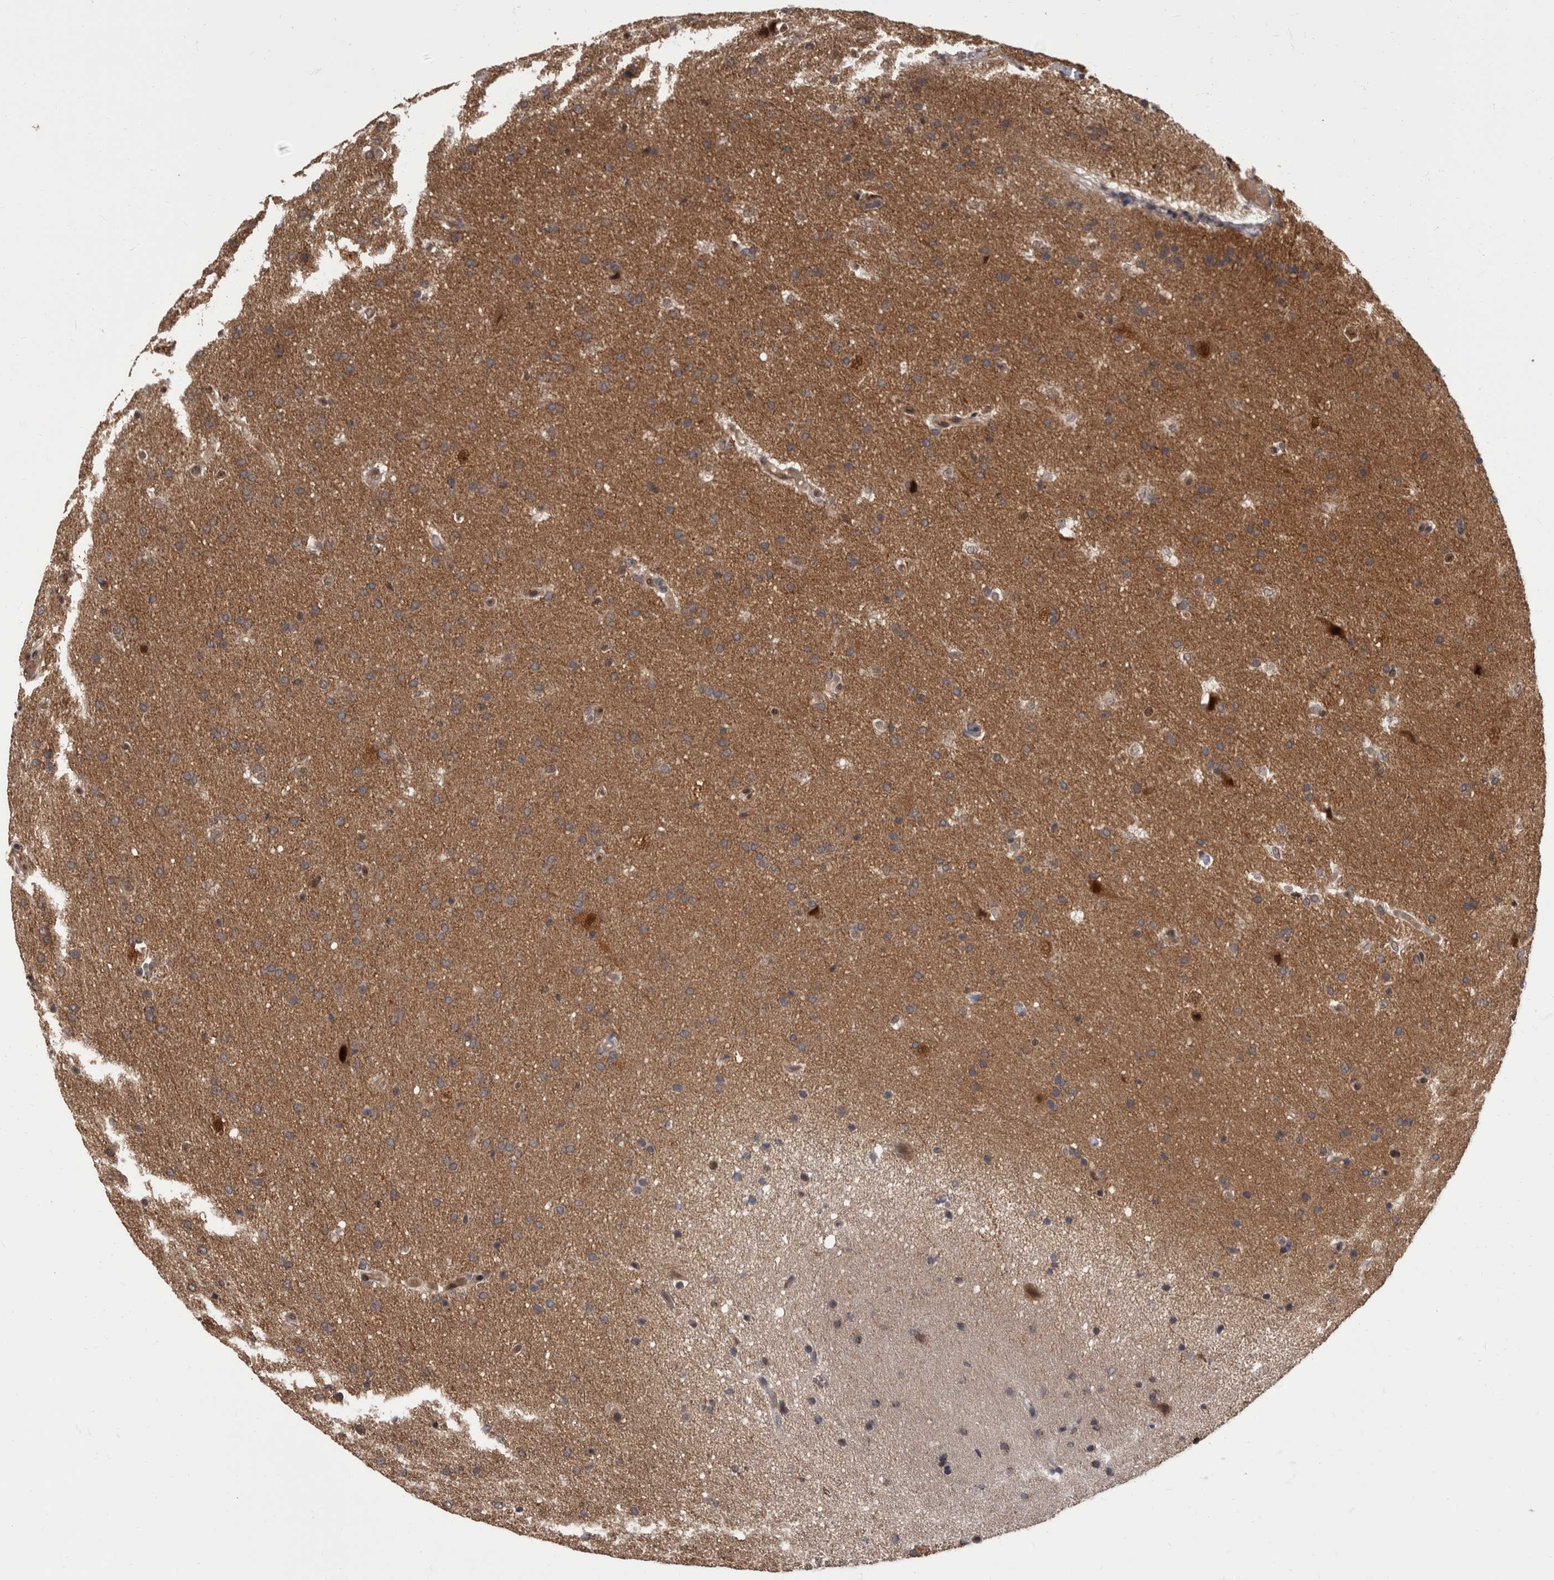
{"staining": {"intensity": "moderate", "quantity": ">75%", "location": "cytoplasmic/membranous"}, "tissue": "glioma", "cell_type": "Tumor cells", "image_type": "cancer", "snomed": [{"axis": "morphology", "description": "Glioma, malignant, Low grade"}, {"axis": "topography", "description": "Brain"}], "caption": "This is a photomicrograph of immunohistochemistry staining of glioma, which shows moderate positivity in the cytoplasmic/membranous of tumor cells.", "gene": "AKT3", "patient": {"sex": "female", "age": 37}}